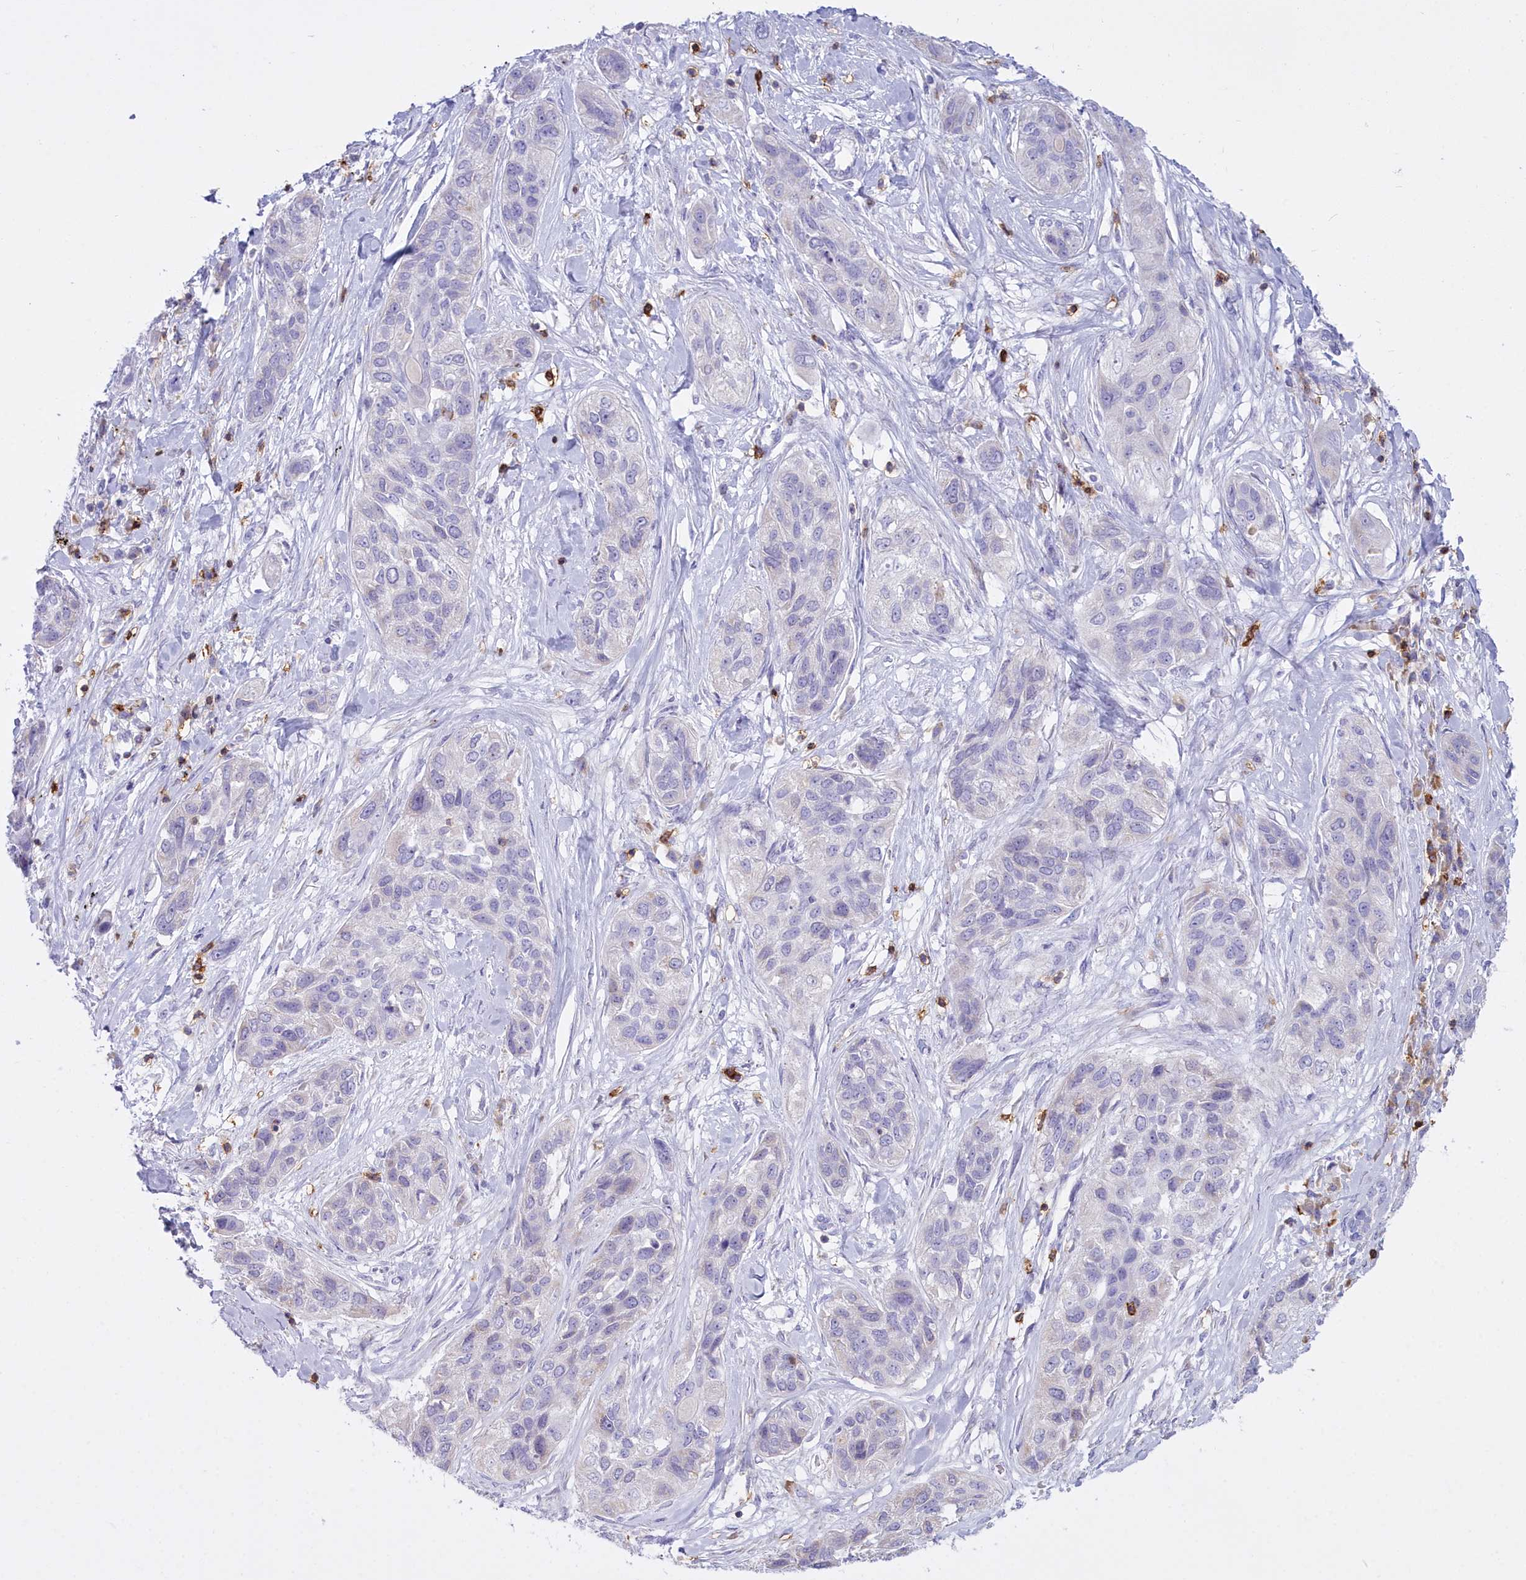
{"staining": {"intensity": "negative", "quantity": "none", "location": "none"}, "tissue": "lung cancer", "cell_type": "Tumor cells", "image_type": "cancer", "snomed": [{"axis": "morphology", "description": "Squamous cell carcinoma, NOS"}, {"axis": "topography", "description": "Lung"}], "caption": "Human lung squamous cell carcinoma stained for a protein using immunohistochemistry (IHC) reveals no expression in tumor cells.", "gene": "CD5", "patient": {"sex": "female", "age": 70}}